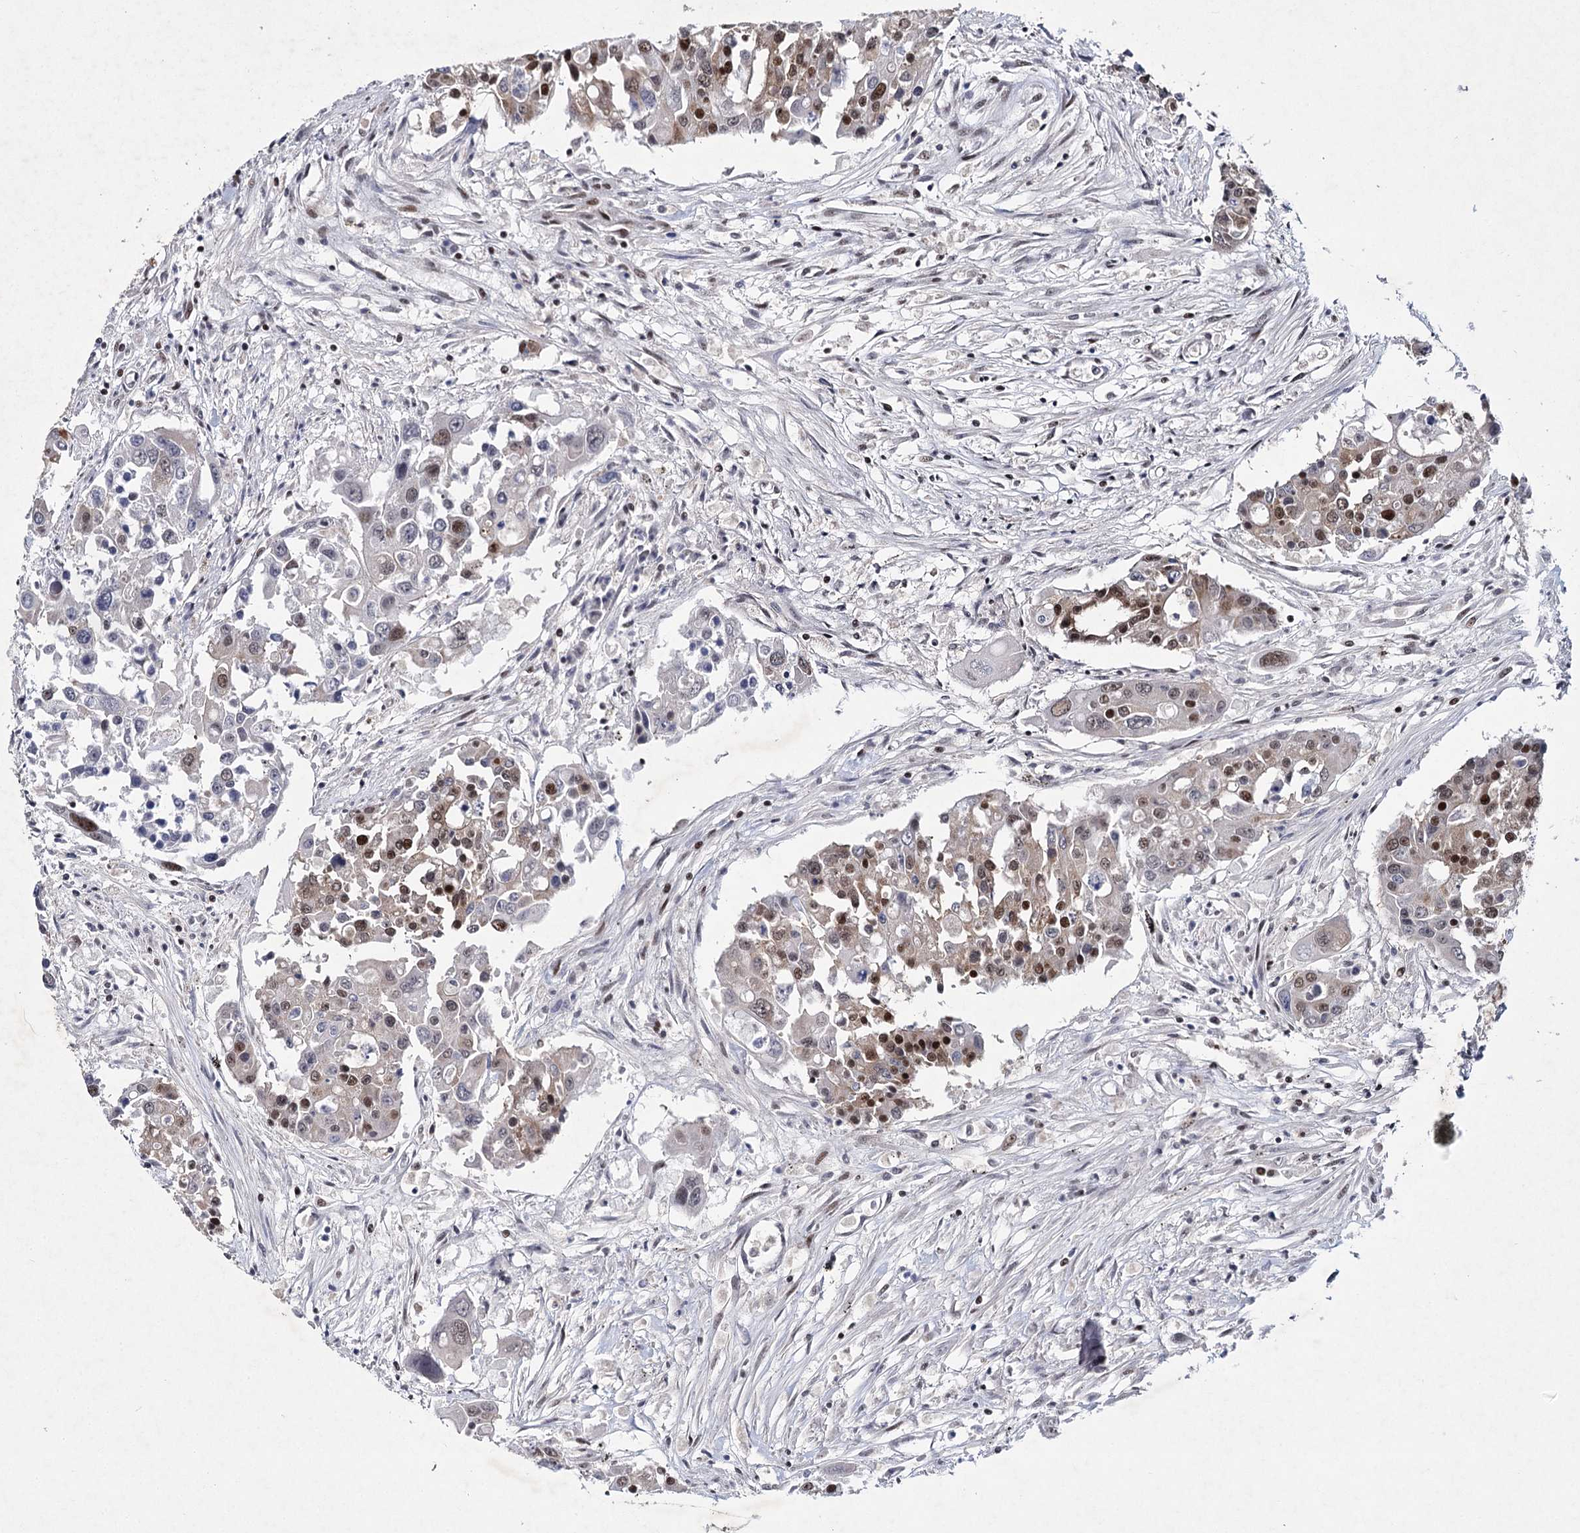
{"staining": {"intensity": "moderate", "quantity": "25%-75%", "location": "nuclear"}, "tissue": "colorectal cancer", "cell_type": "Tumor cells", "image_type": "cancer", "snomed": [{"axis": "morphology", "description": "Adenocarcinoma, NOS"}, {"axis": "topography", "description": "Colon"}], "caption": "Brown immunohistochemical staining in human colorectal adenocarcinoma exhibits moderate nuclear positivity in approximately 25%-75% of tumor cells. Nuclei are stained in blue.", "gene": "SCAF8", "patient": {"sex": "male", "age": 77}}